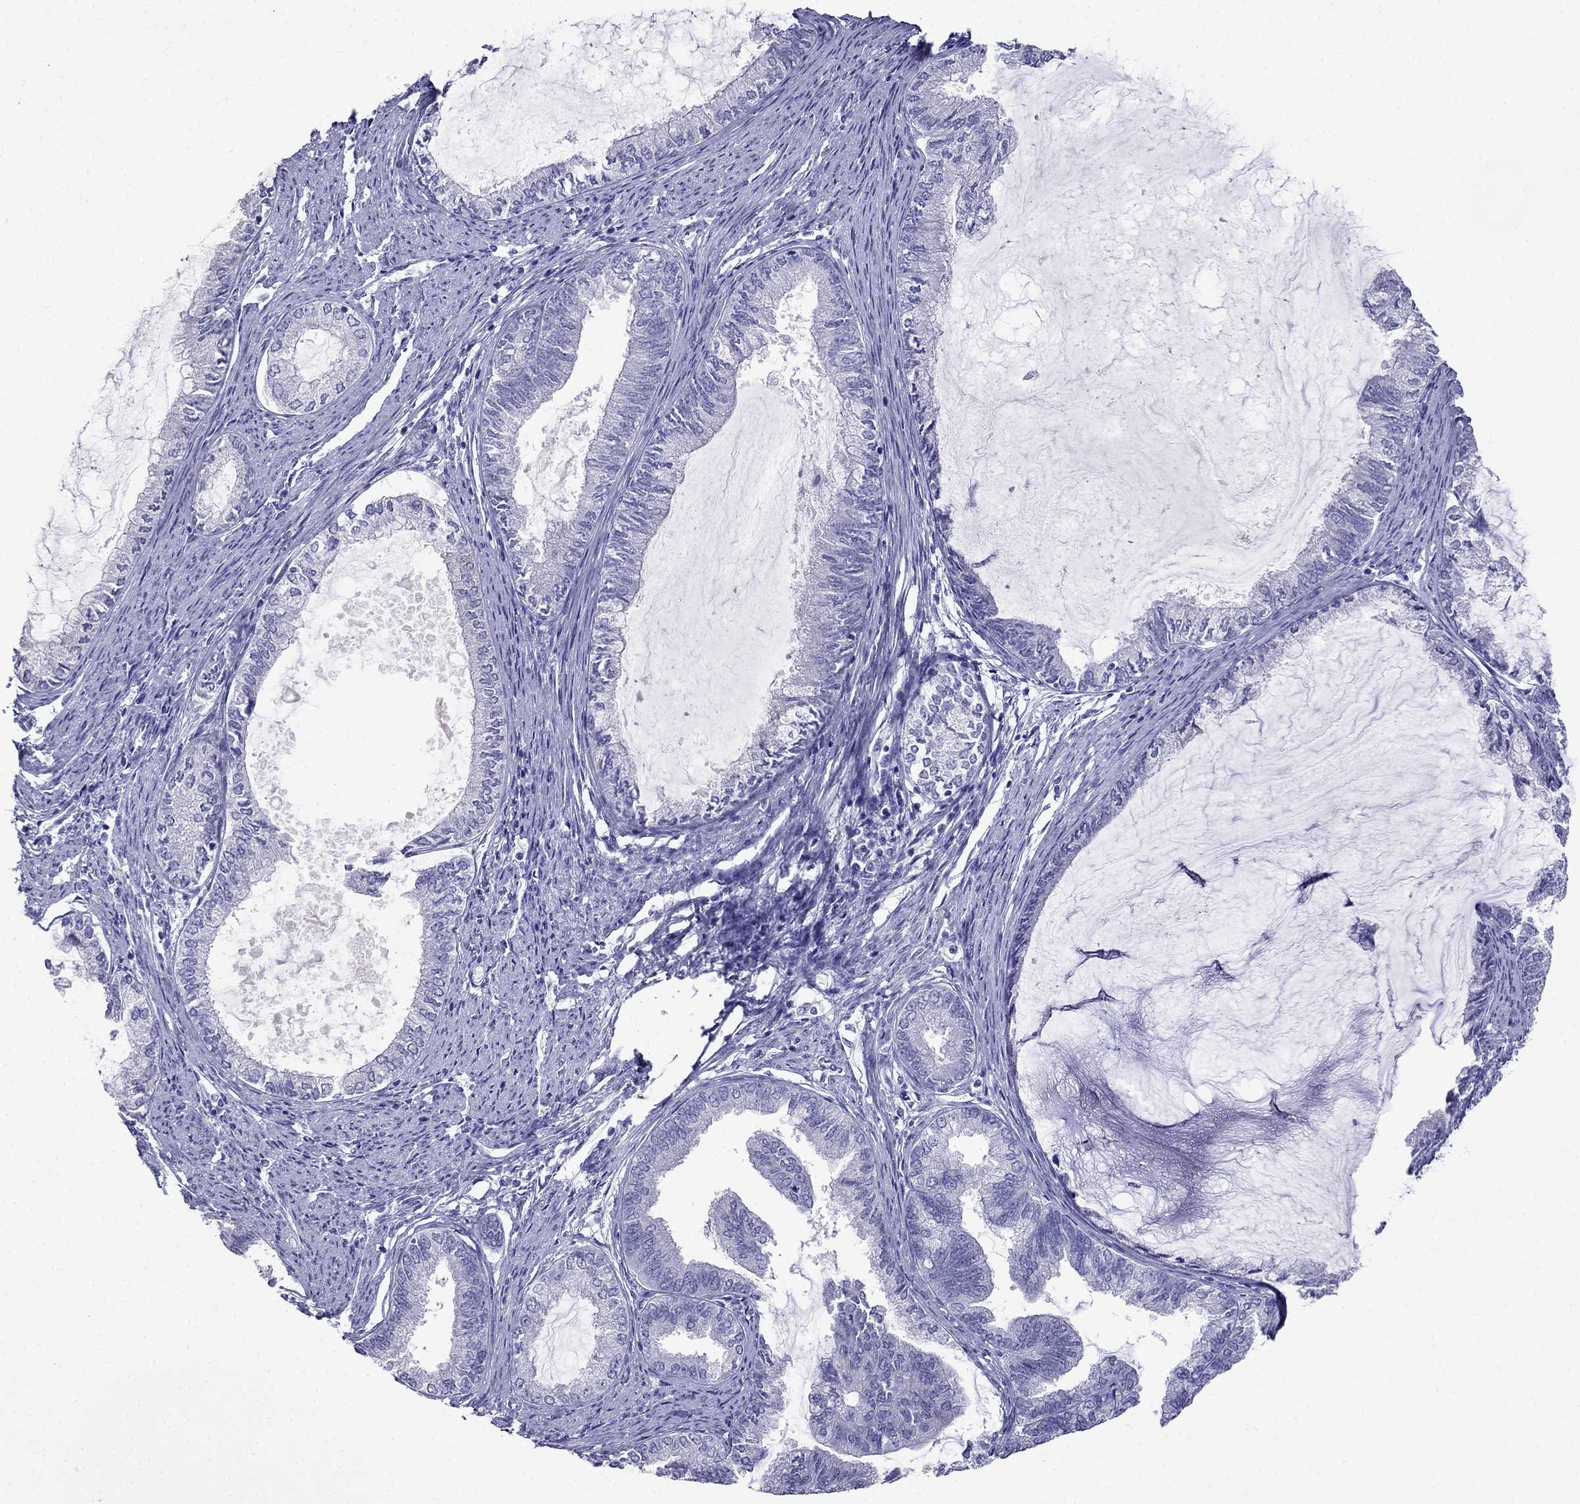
{"staining": {"intensity": "negative", "quantity": "none", "location": "none"}, "tissue": "endometrial cancer", "cell_type": "Tumor cells", "image_type": "cancer", "snomed": [{"axis": "morphology", "description": "Adenocarcinoma, NOS"}, {"axis": "topography", "description": "Endometrium"}], "caption": "Tumor cells are negative for brown protein staining in endometrial cancer. (DAB (3,3'-diaminobenzidine) IHC, high magnification).", "gene": "PATE1", "patient": {"sex": "female", "age": 86}}